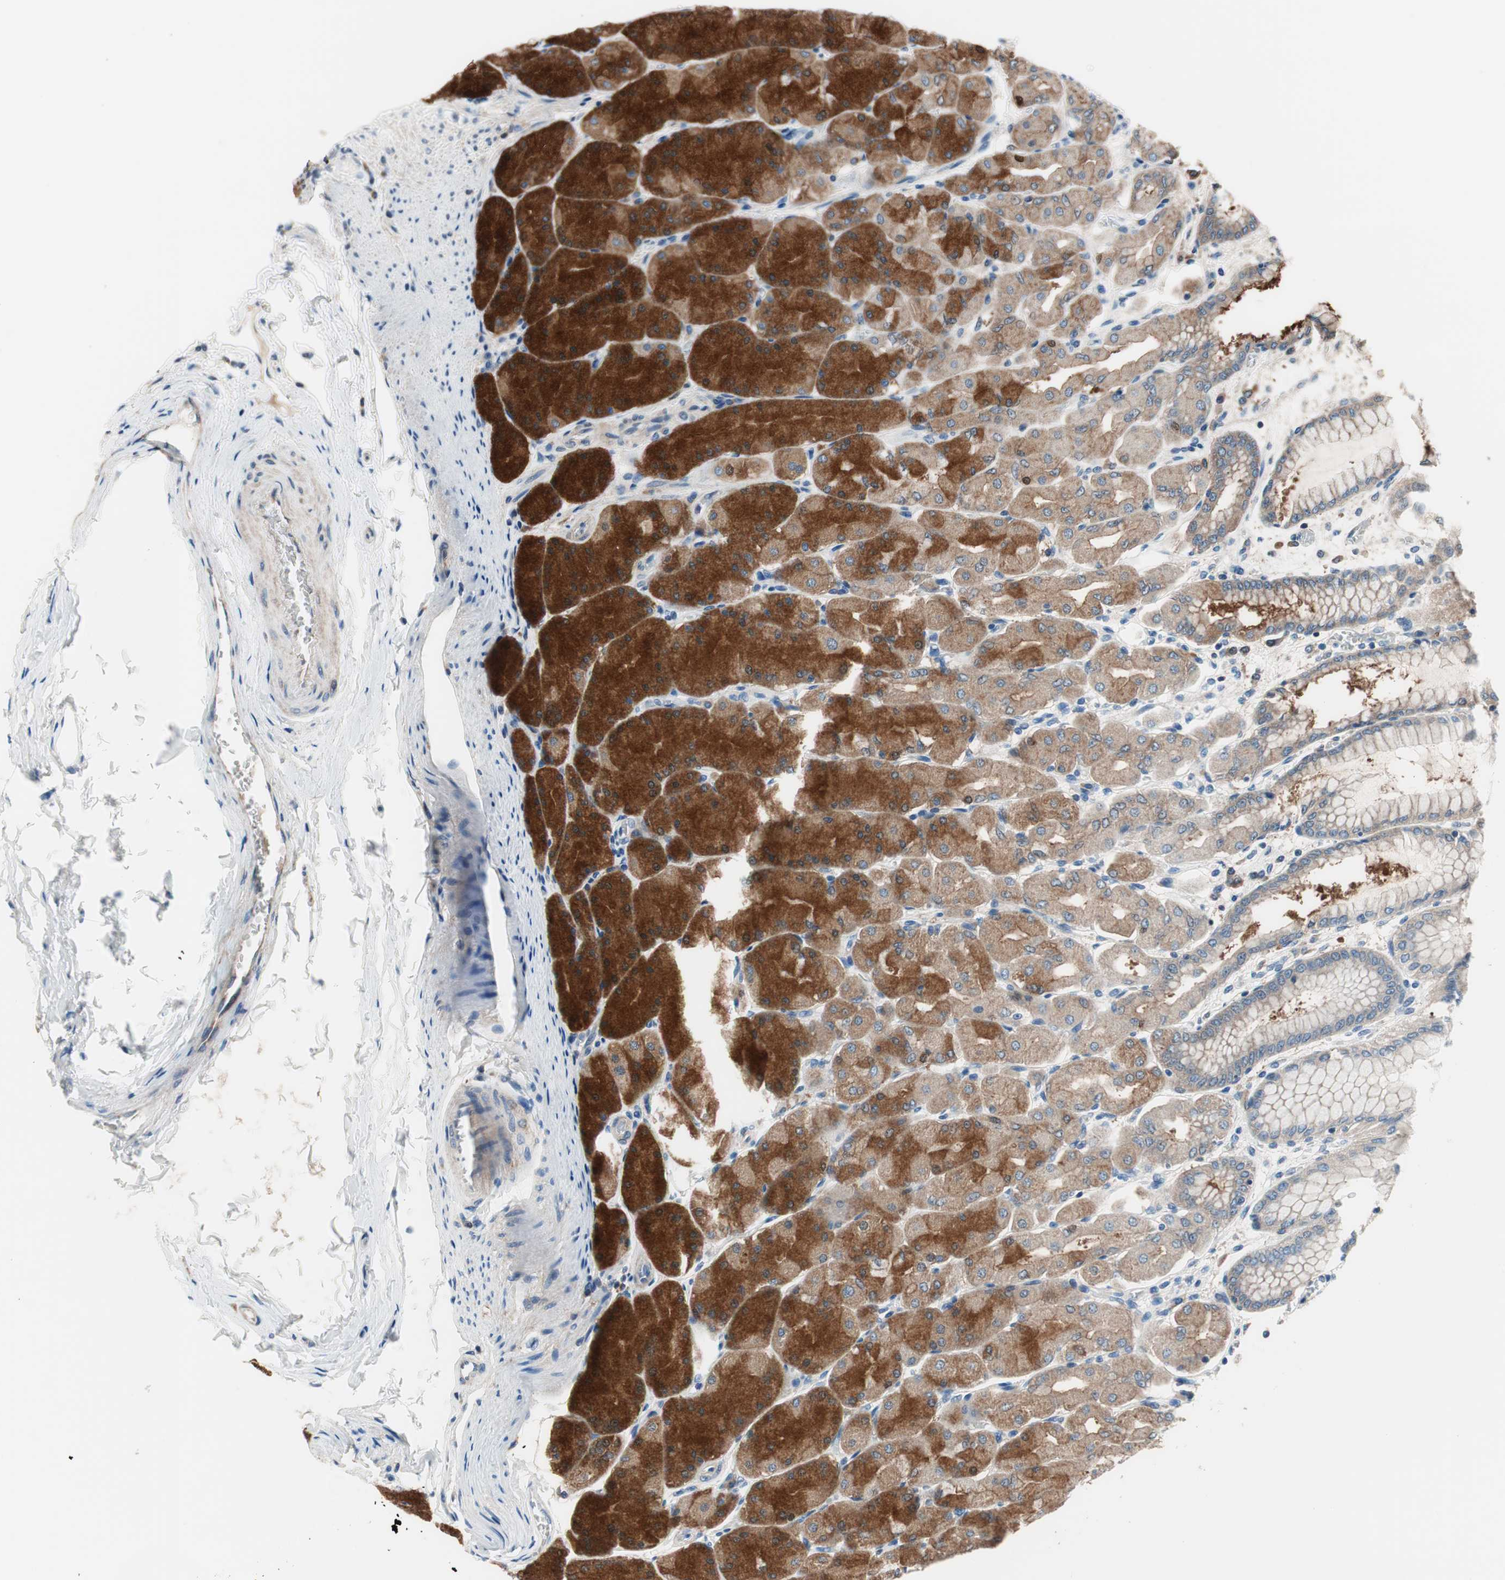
{"staining": {"intensity": "strong", "quantity": "25%-75%", "location": "cytoplasmic/membranous"}, "tissue": "stomach", "cell_type": "Glandular cells", "image_type": "normal", "snomed": [{"axis": "morphology", "description": "Normal tissue, NOS"}, {"axis": "topography", "description": "Stomach, upper"}], "caption": "The image demonstrates a brown stain indicating the presence of a protein in the cytoplasmic/membranous of glandular cells in stomach.", "gene": "PRDX2", "patient": {"sex": "female", "age": 56}}